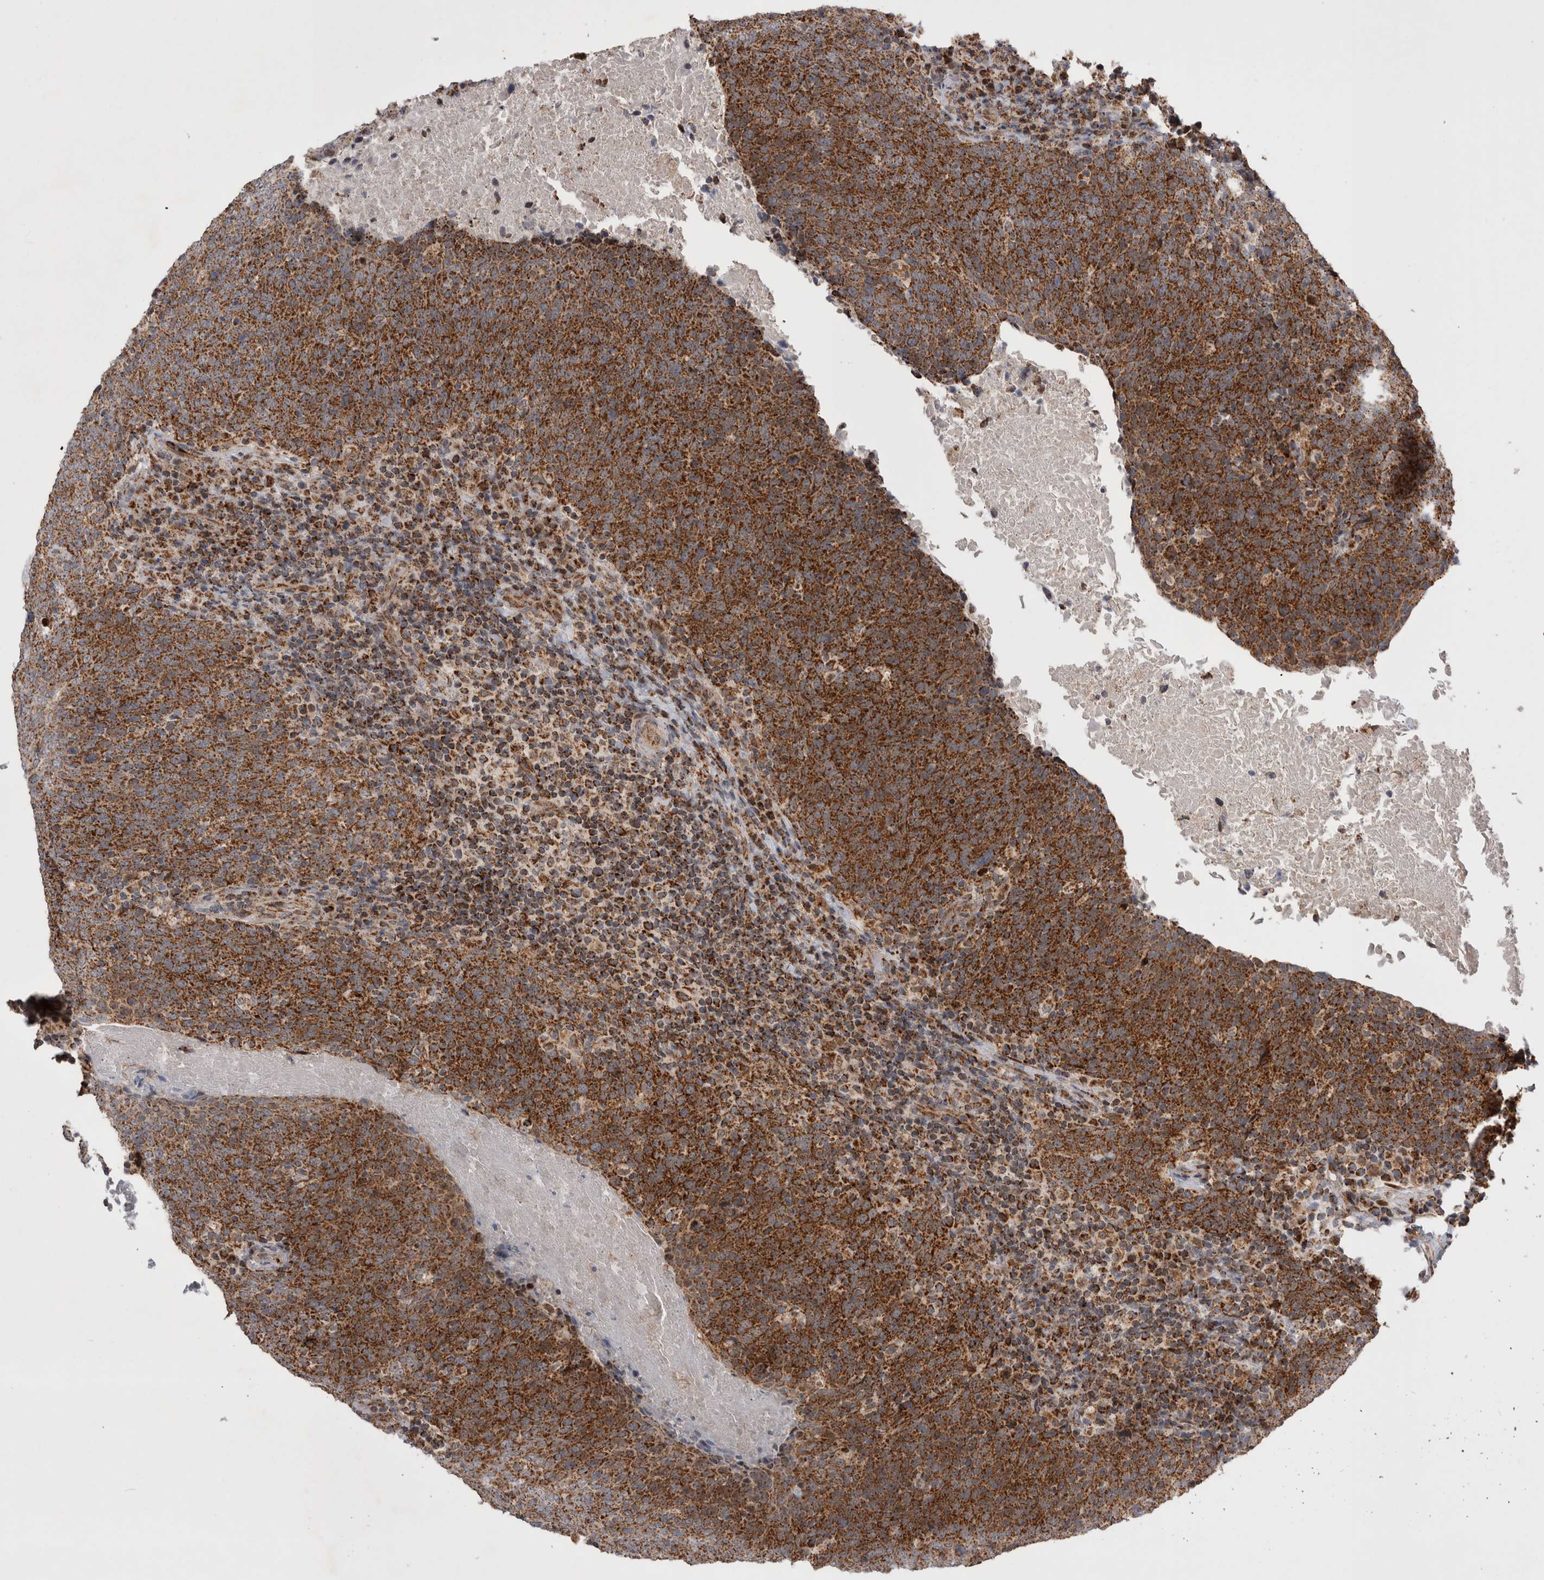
{"staining": {"intensity": "strong", "quantity": ">75%", "location": "cytoplasmic/membranous"}, "tissue": "head and neck cancer", "cell_type": "Tumor cells", "image_type": "cancer", "snomed": [{"axis": "morphology", "description": "Squamous cell carcinoma, NOS"}, {"axis": "morphology", "description": "Squamous cell carcinoma, metastatic, NOS"}, {"axis": "topography", "description": "Lymph node"}, {"axis": "topography", "description": "Head-Neck"}], "caption": "Tumor cells show strong cytoplasmic/membranous positivity in approximately >75% of cells in head and neck cancer.", "gene": "MRPL37", "patient": {"sex": "male", "age": 62}}